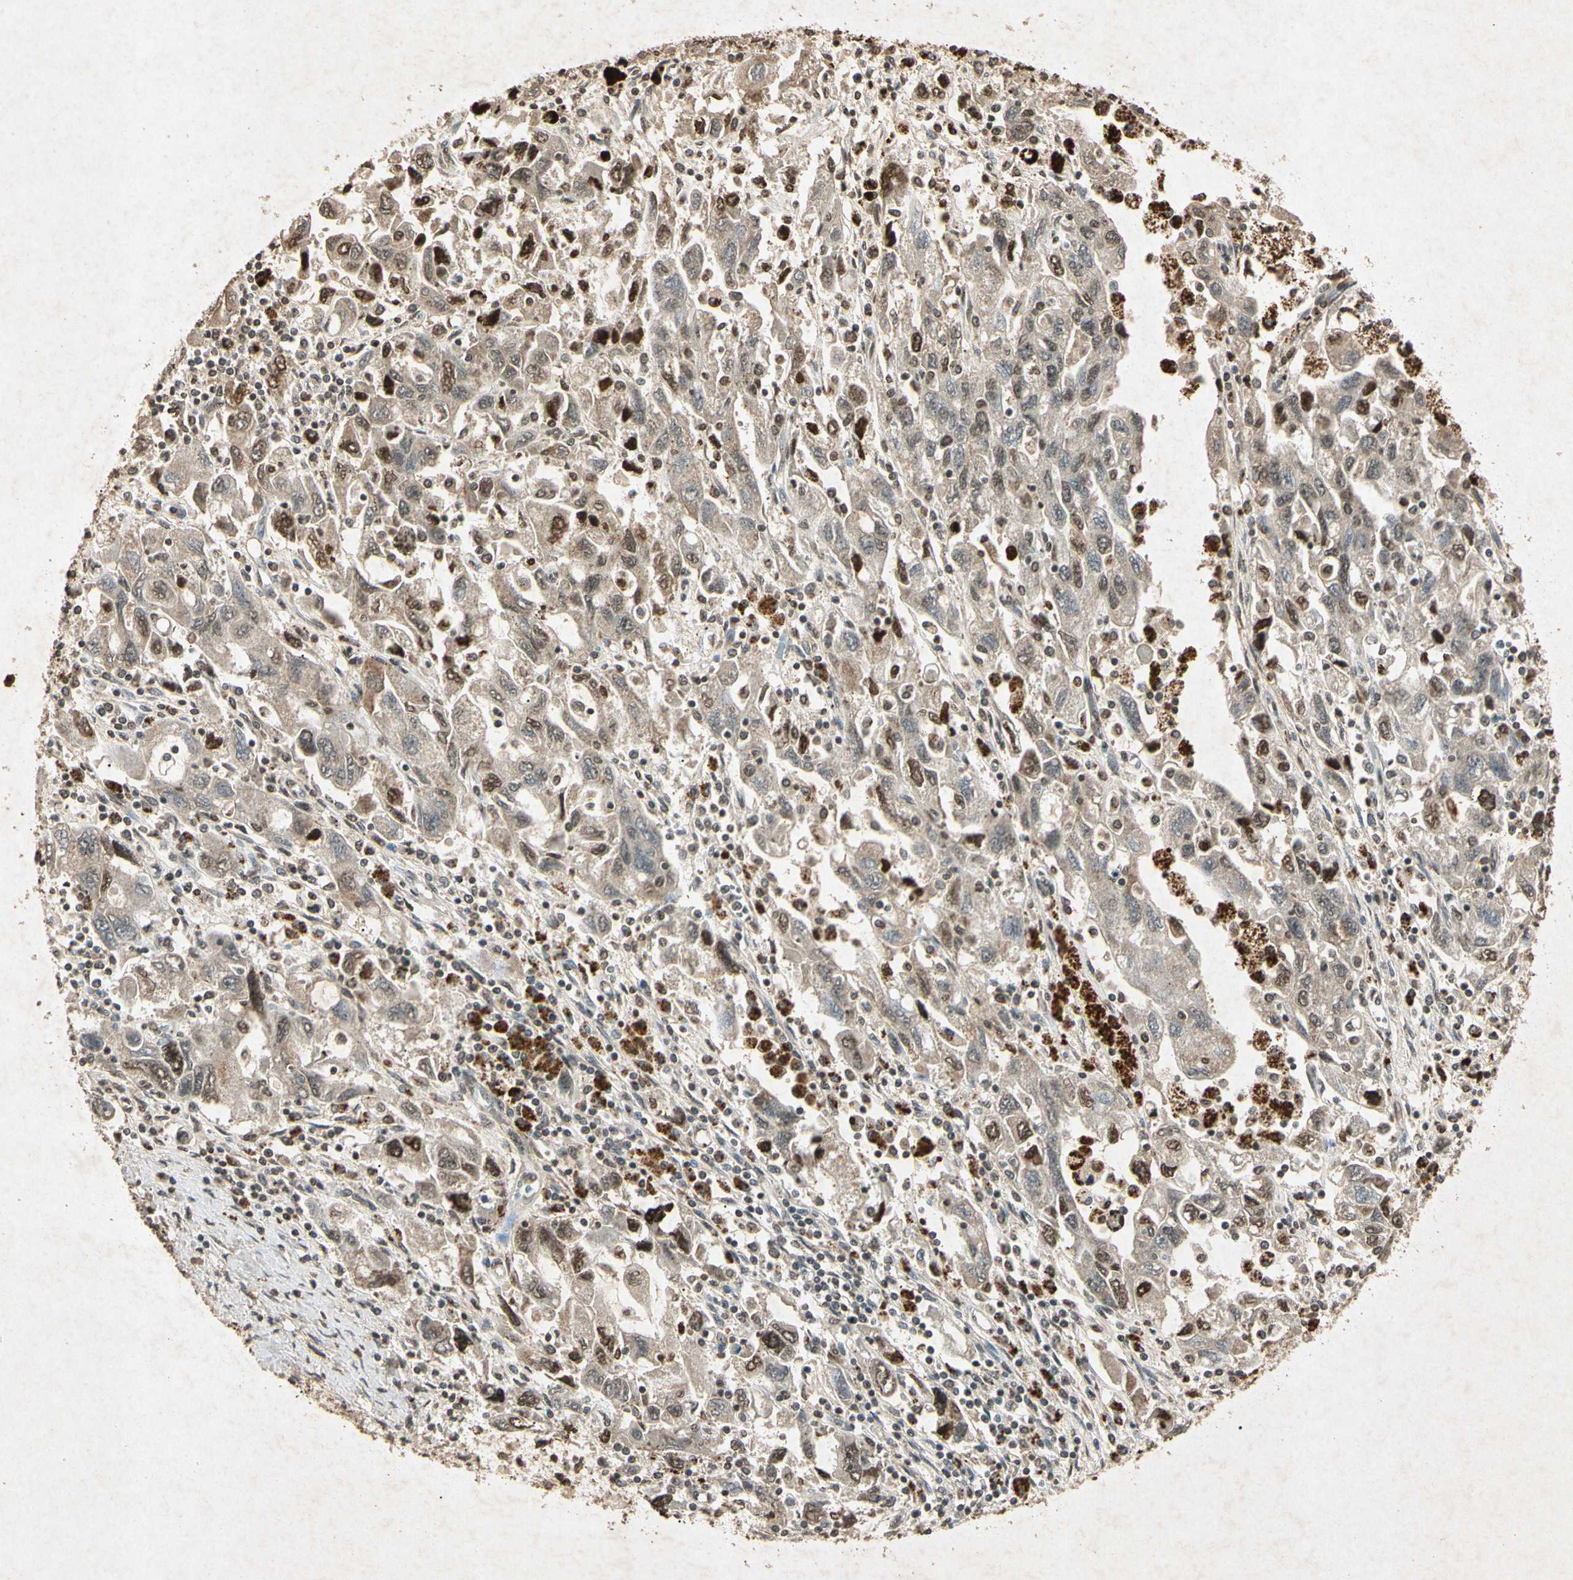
{"staining": {"intensity": "moderate", "quantity": "25%-75%", "location": "cytoplasmic/membranous,nuclear"}, "tissue": "ovarian cancer", "cell_type": "Tumor cells", "image_type": "cancer", "snomed": [{"axis": "morphology", "description": "Carcinoma, NOS"}, {"axis": "morphology", "description": "Cystadenocarcinoma, serous, NOS"}, {"axis": "topography", "description": "Ovary"}], "caption": "Moderate cytoplasmic/membranous and nuclear positivity is identified in approximately 25%-75% of tumor cells in ovarian cancer.", "gene": "MSRB1", "patient": {"sex": "female", "age": 69}}